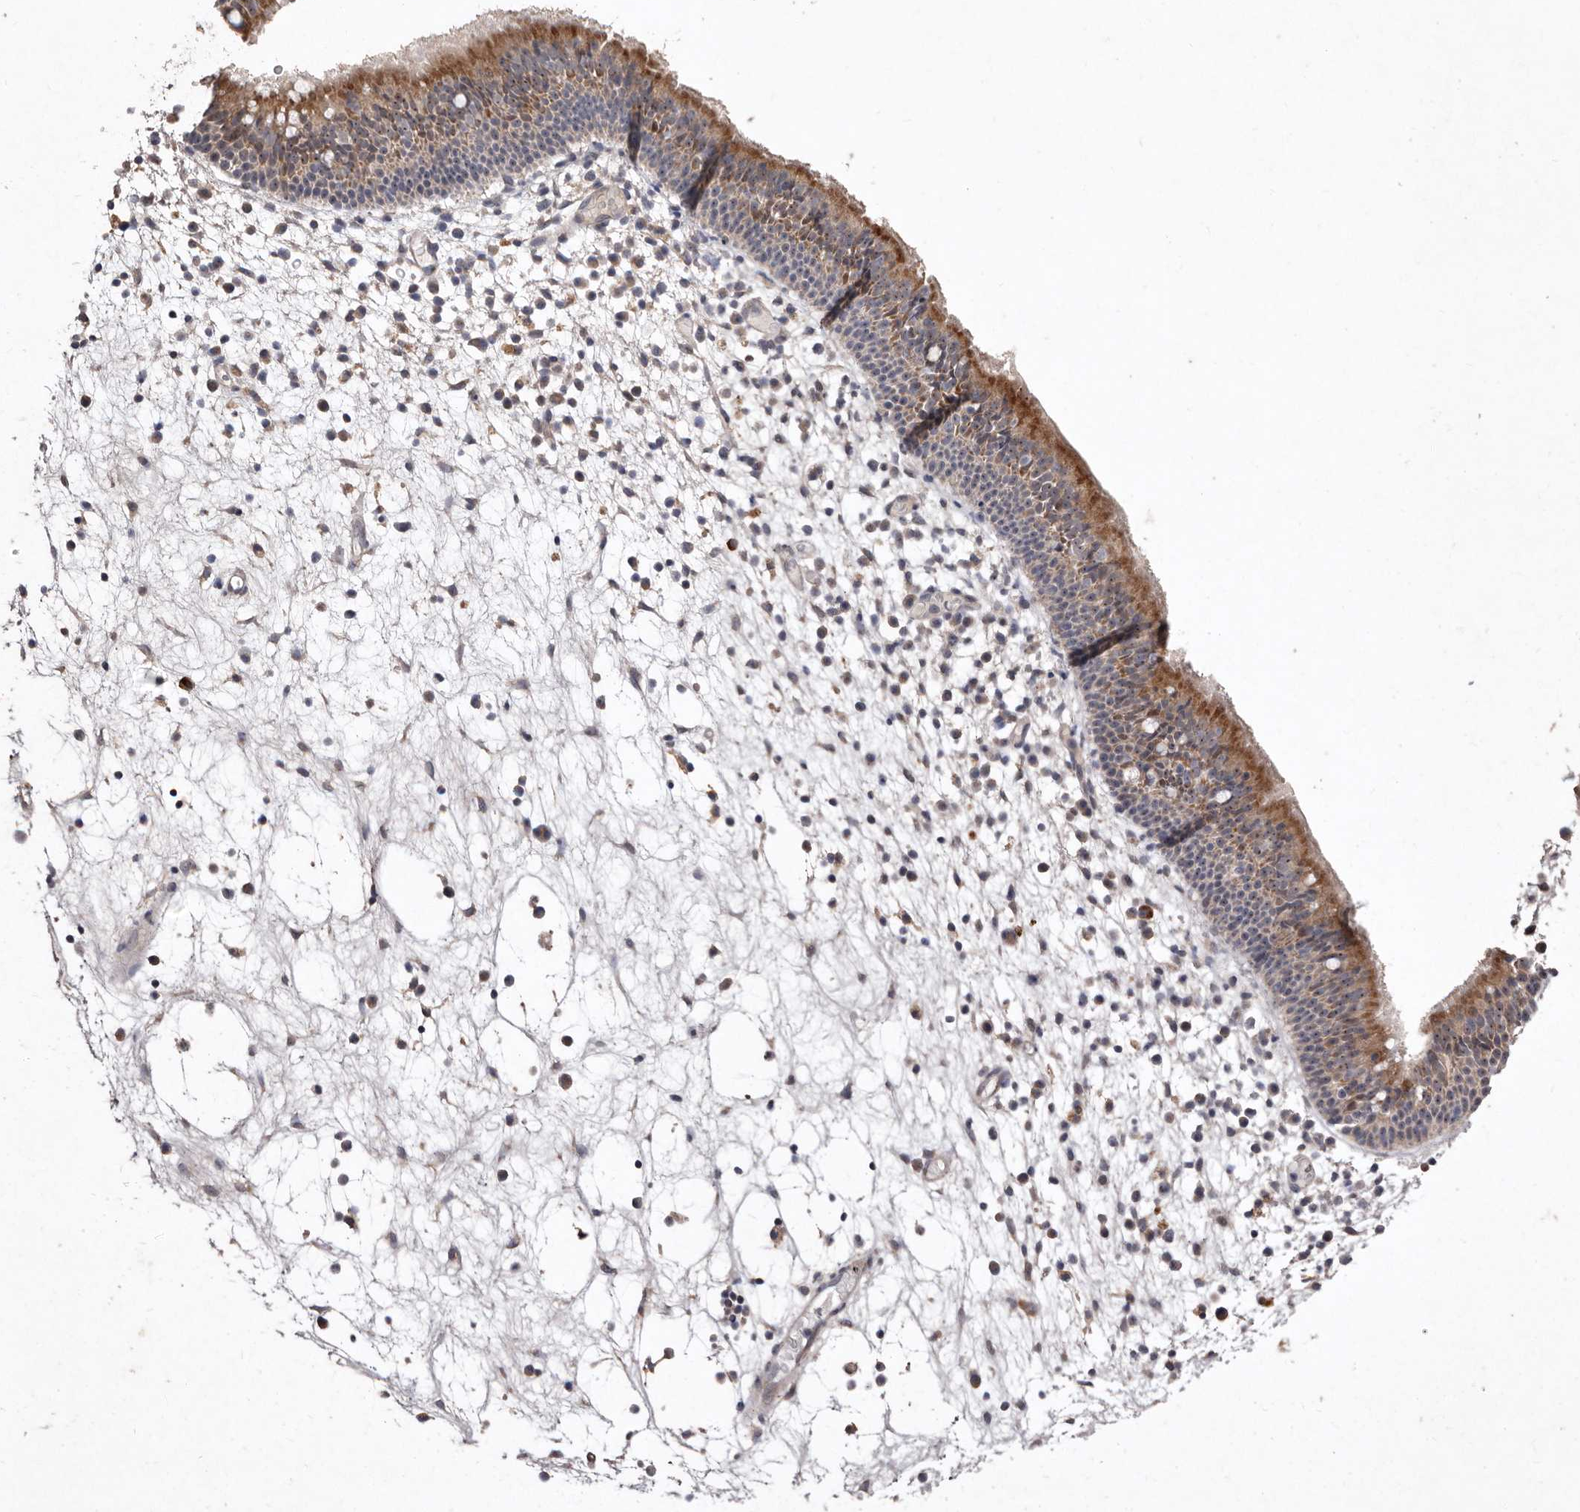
{"staining": {"intensity": "moderate", "quantity": ">75%", "location": "cytoplasmic/membranous"}, "tissue": "nasopharynx", "cell_type": "Respiratory epithelial cells", "image_type": "normal", "snomed": [{"axis": "morphology", "description": "Normal tissue, NOS"}, {"axis": "morphology", "description": "Inflammation, NOS"}, {"axis": "morphology", "description": "Malignant melanoma, Metastatic site"}, {"axis": "topography", "description": "Nasopharynx"}], "caption": "Immunohistochemistry (IHC) of benign nasopharynx displays medium levels of moderate cytoplasmic/membranous expression in approximately >75% of respiratory epithelial cells.", "gene": "FLAD1", "patient": {"sex": "male", "age": 70}}